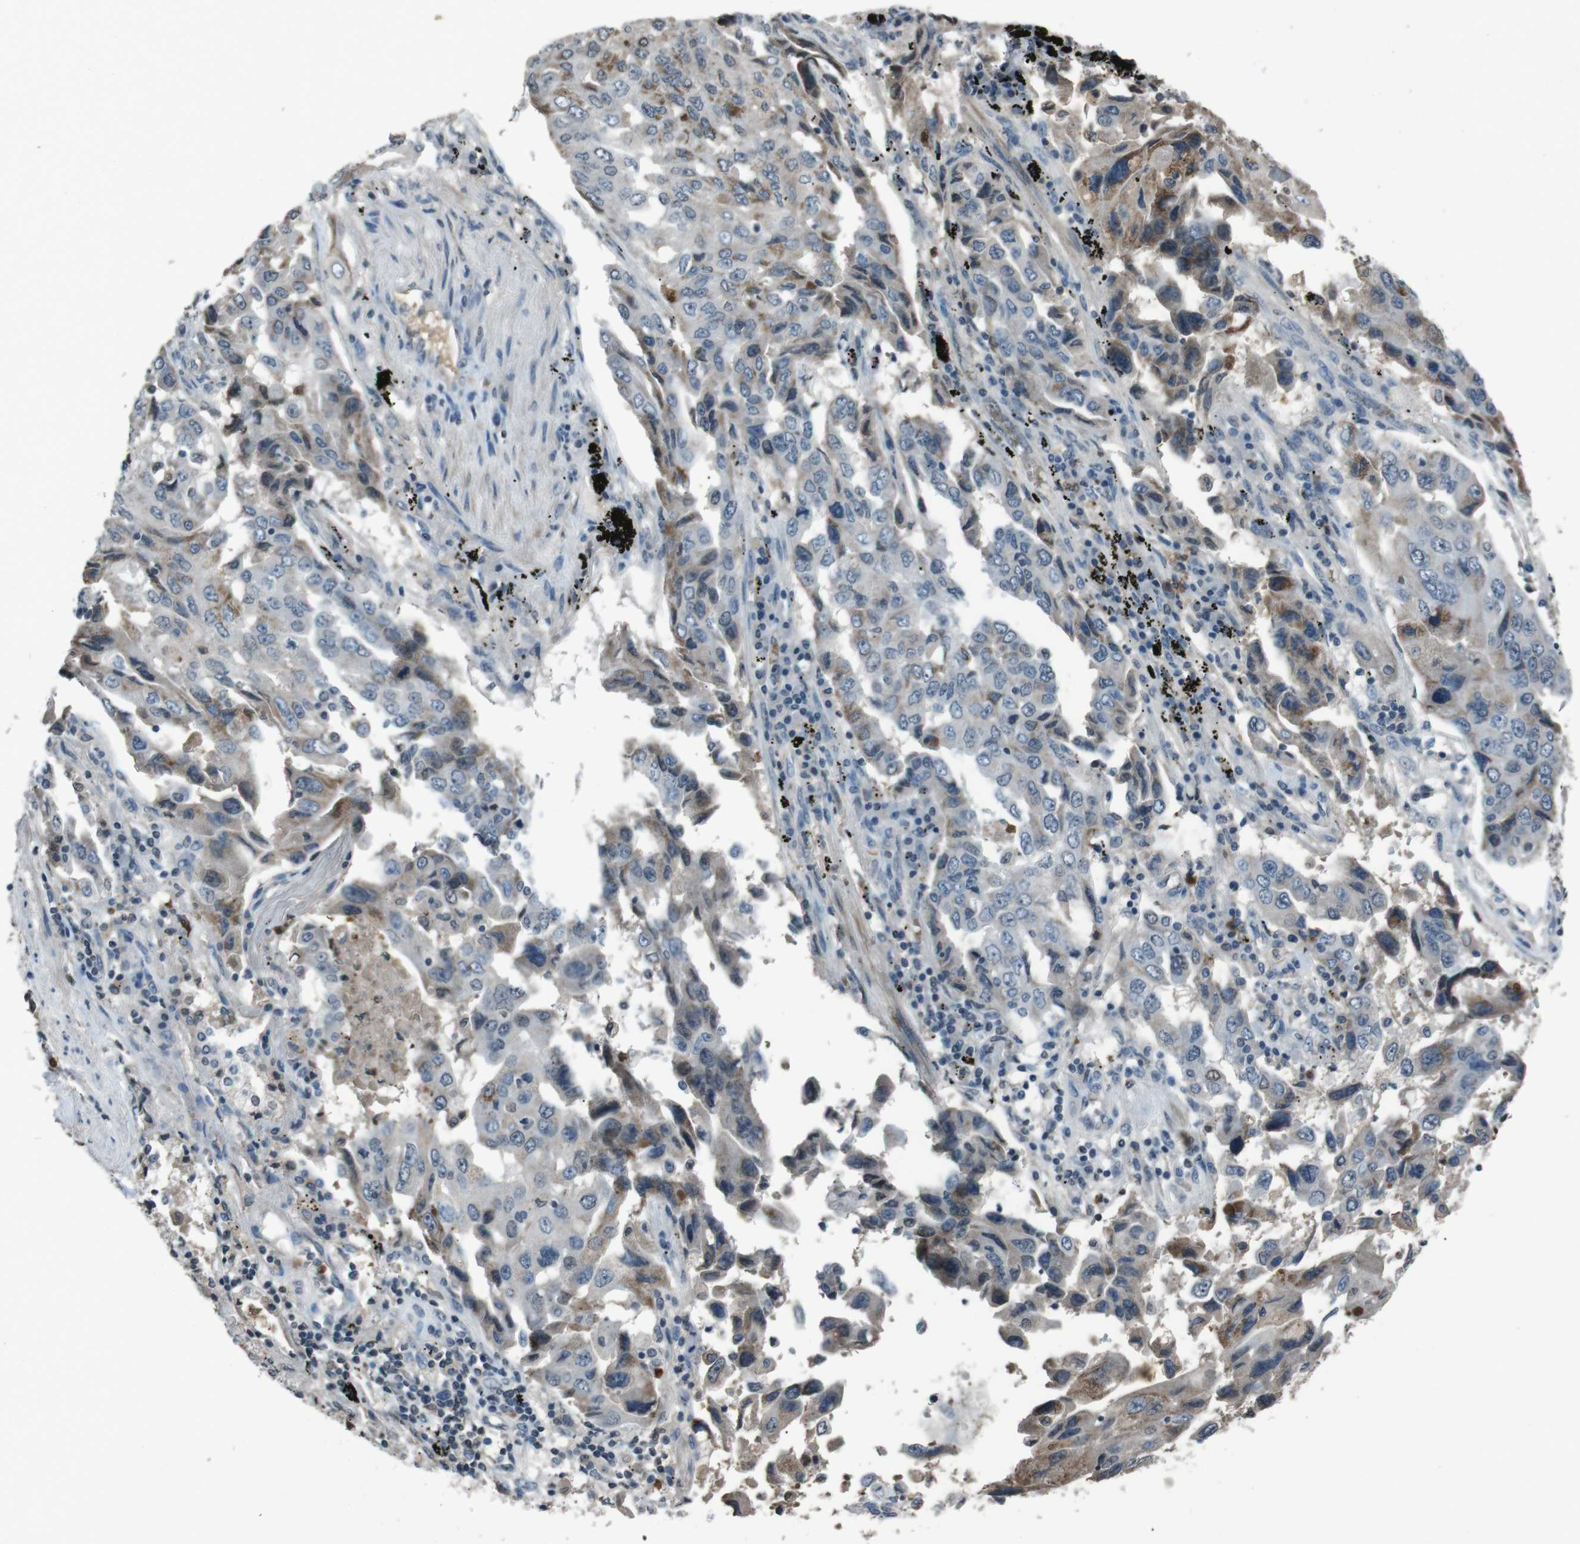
{"staining": {"intensity": "moderate", "quantity": "<25%", "location": "cytoplasmic/membranous"}, "tissue": "lung cancer", "cell_type": "Tumor cells", "image_type": "cancer", "snomed": [{"axis": "morphology", "description": "Adenocarcinoma, NOS"}, {"axis": "topography", "description": "Lung"}], "caption": "A low amount of moderate cytoplasmic/membranous staining is appreciated in approximately <25% of tumor cells in lung cancer (adenocarcinoma) tissue.", "gene": "UGT1A6", "patient": {"sex": "female", "age": 65}}